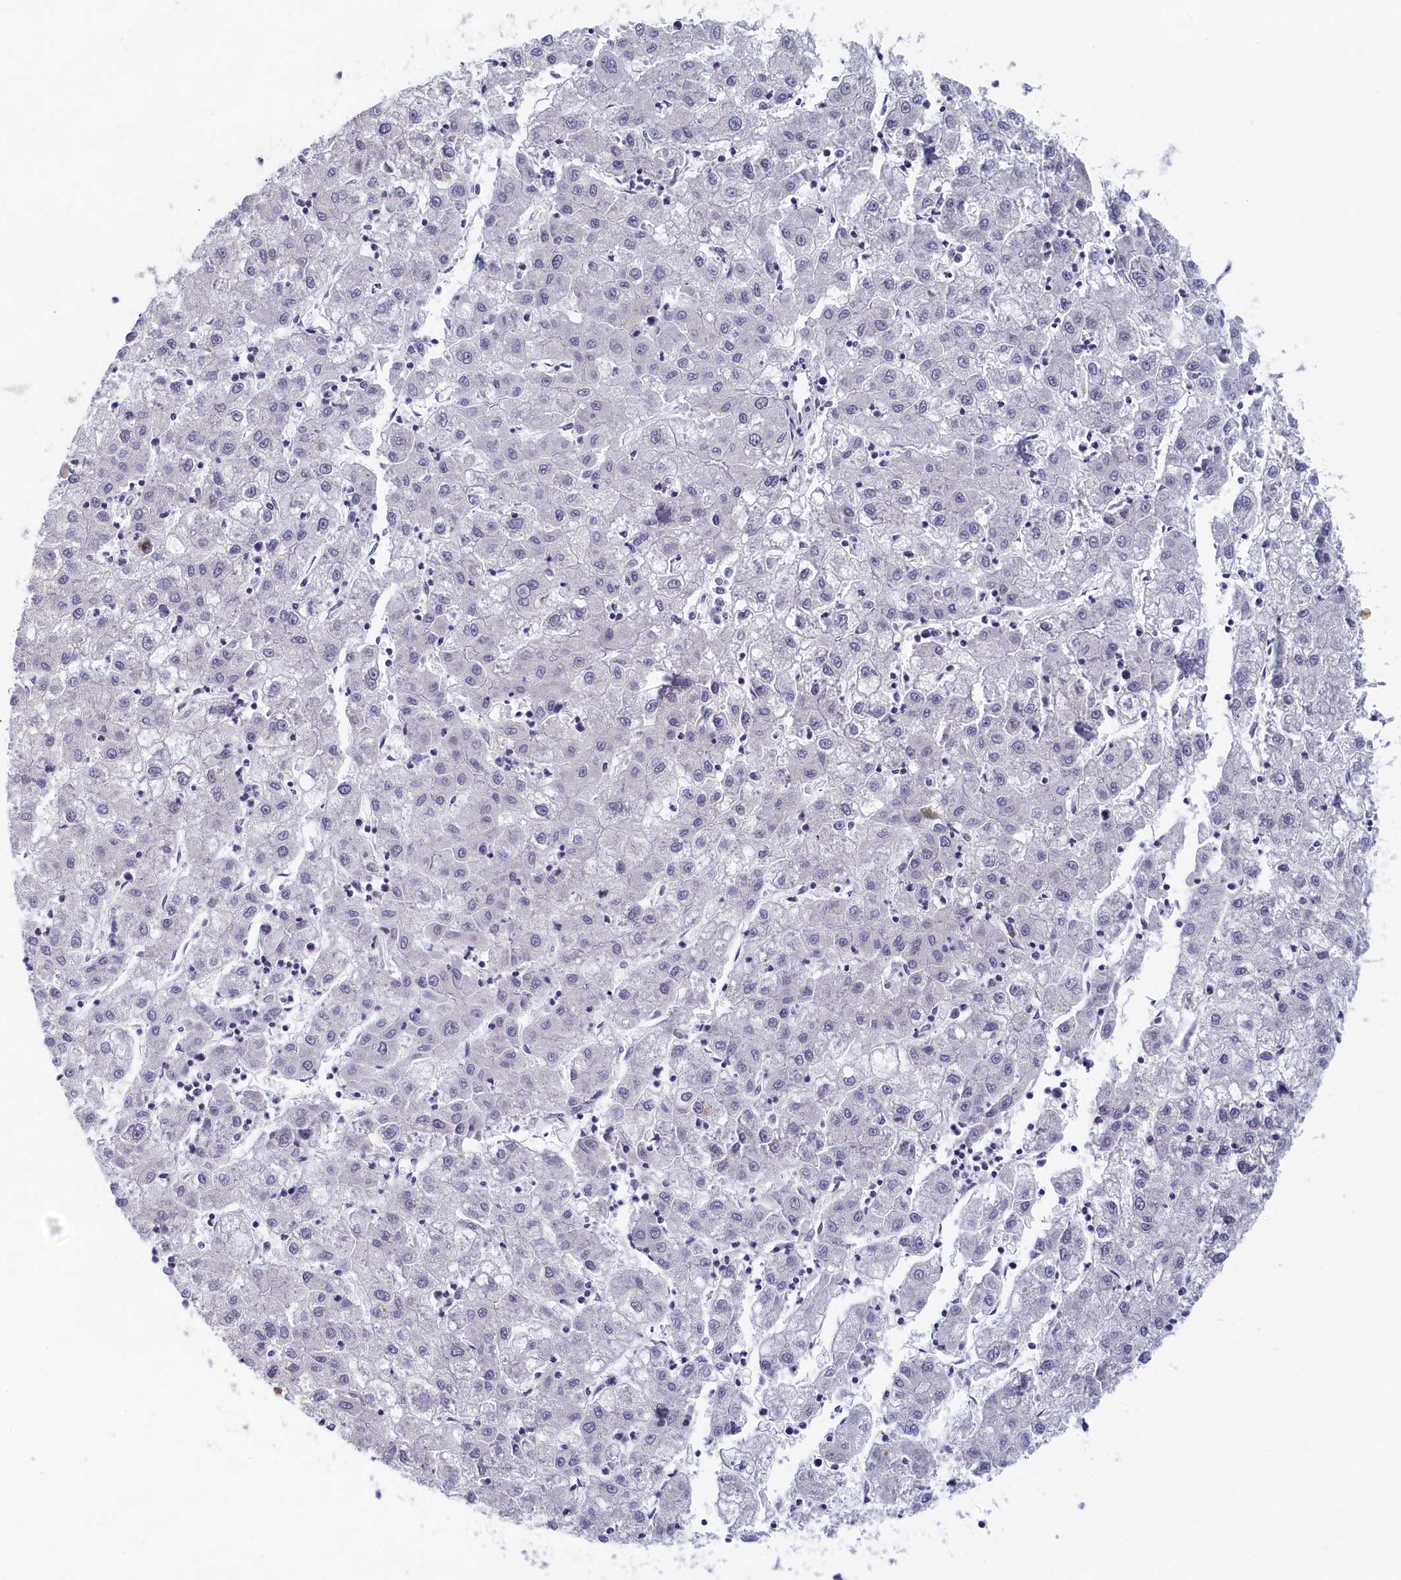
{"staining": {"intensity": "negative", "quantity": "none", "location": "none"}, "tissue": "liver cancer", "cell_type": "Tumor cells", "image_type": "cancer", "snomed": [{"axis": "morphology", "description": "Carcinoma, Hepatocellular, NOS"}, {"axis": "topography", "description": "Liver"}], "caption": "IHC histopathology image of neoplastic tissue: human liver cancer (hepatocellular carcinoma) stained with DAB (3,3'-diaminobenzidine) reveals no significant protein positivity in tumor cells.", "gene": "DNAJC17", "patient": {"sex": "male", "age": 72}}